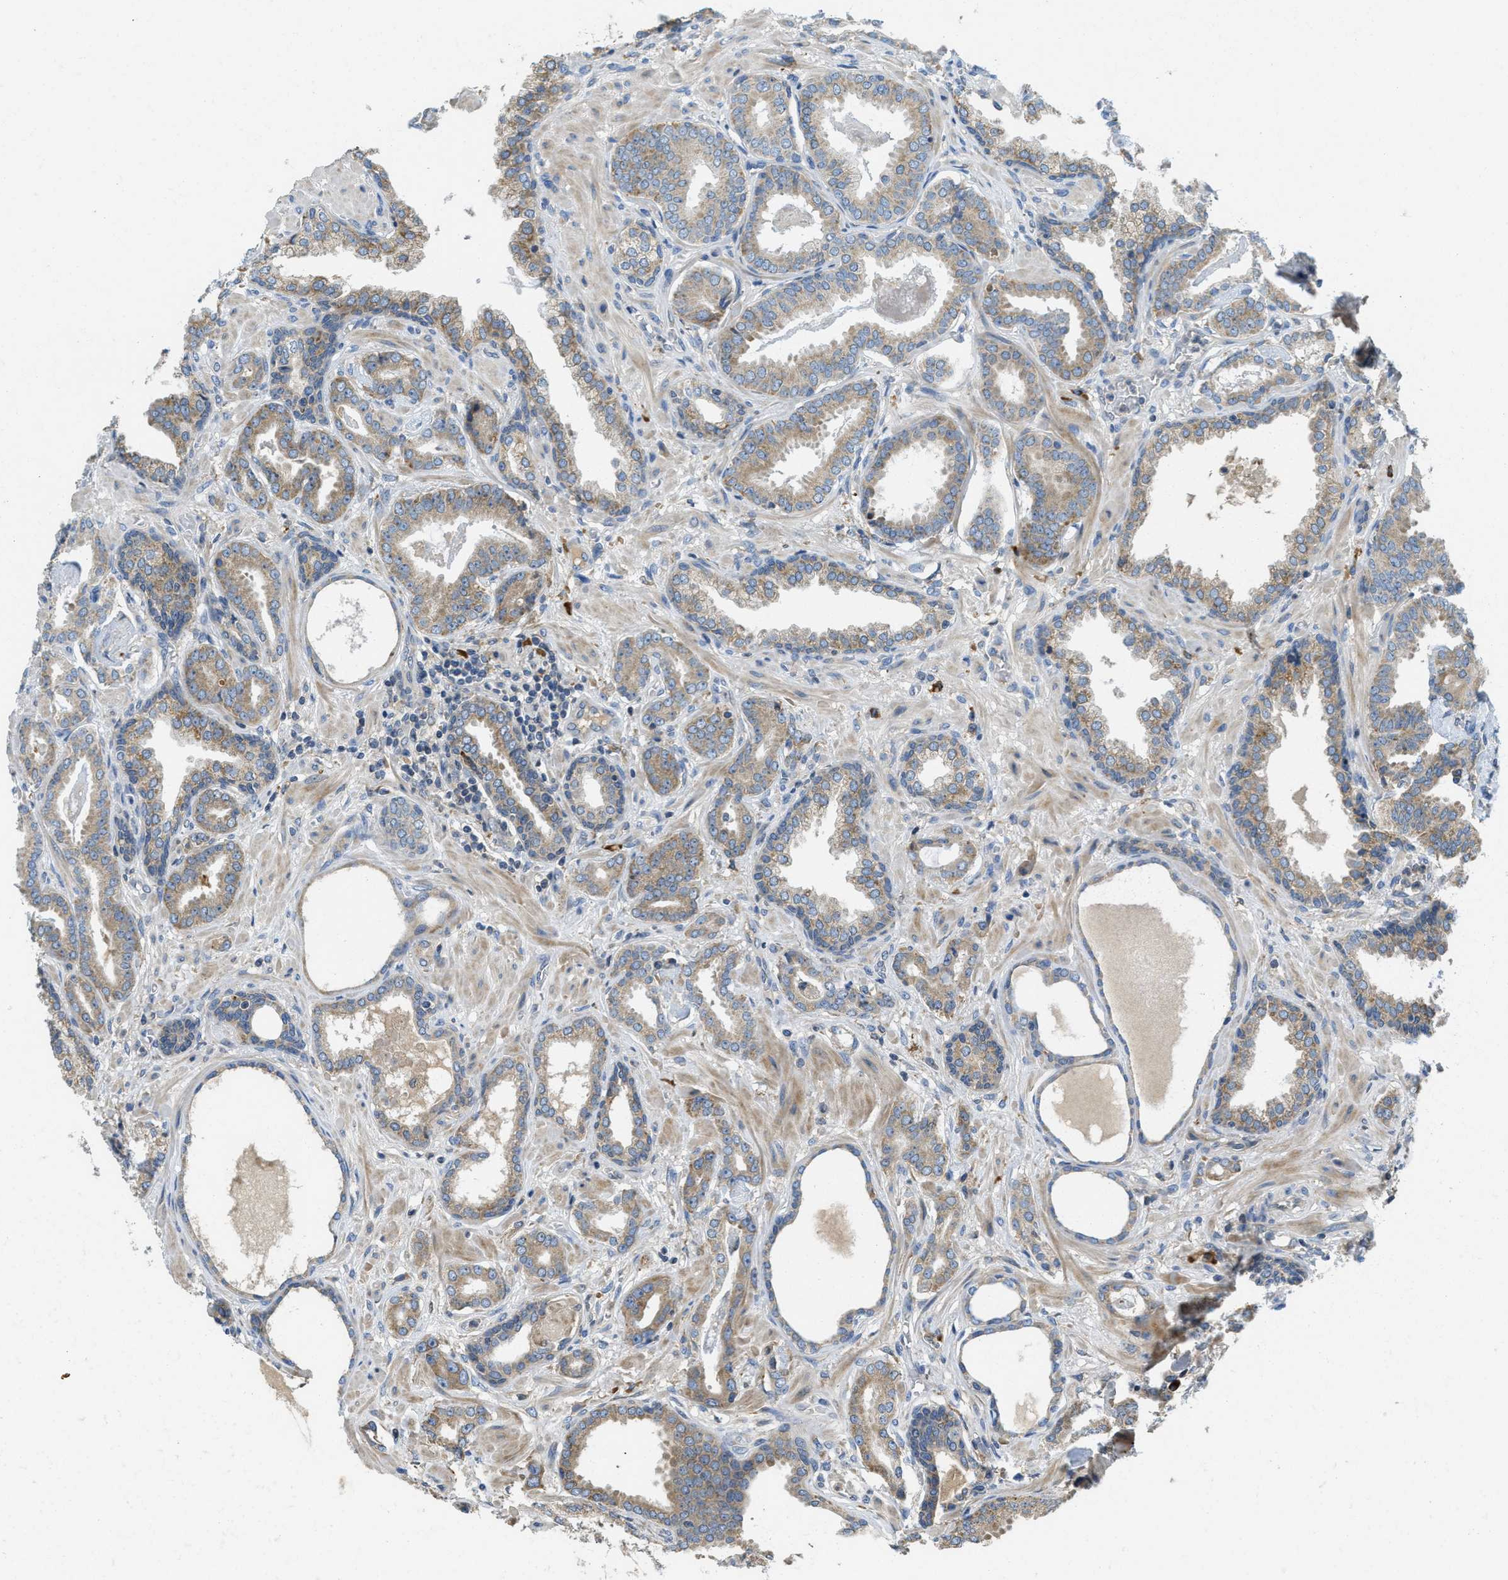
{"staining": {"intensity": "weak", "quantity": ">75%", "location": "cytoplasmic/membranous"}, "tissue": "prostate cancer", "cell_type": "Tumor cells", "image_type": "cancer", "snomed": [{"axis": "morphology", "description": "Adenocarcinoma, Low grade"}, {"axis": "topography", "description": "Prostate"}], "caption": "Weak cytoplasmic/membranous staining for a protein is appreciated in about >75% of tumor cells of prostate cancer (adenocarcinoma (low-grade)) using immunohistochemistry.", "gene": "SSR1", "patient": {"sex": "male", "age": 53}}